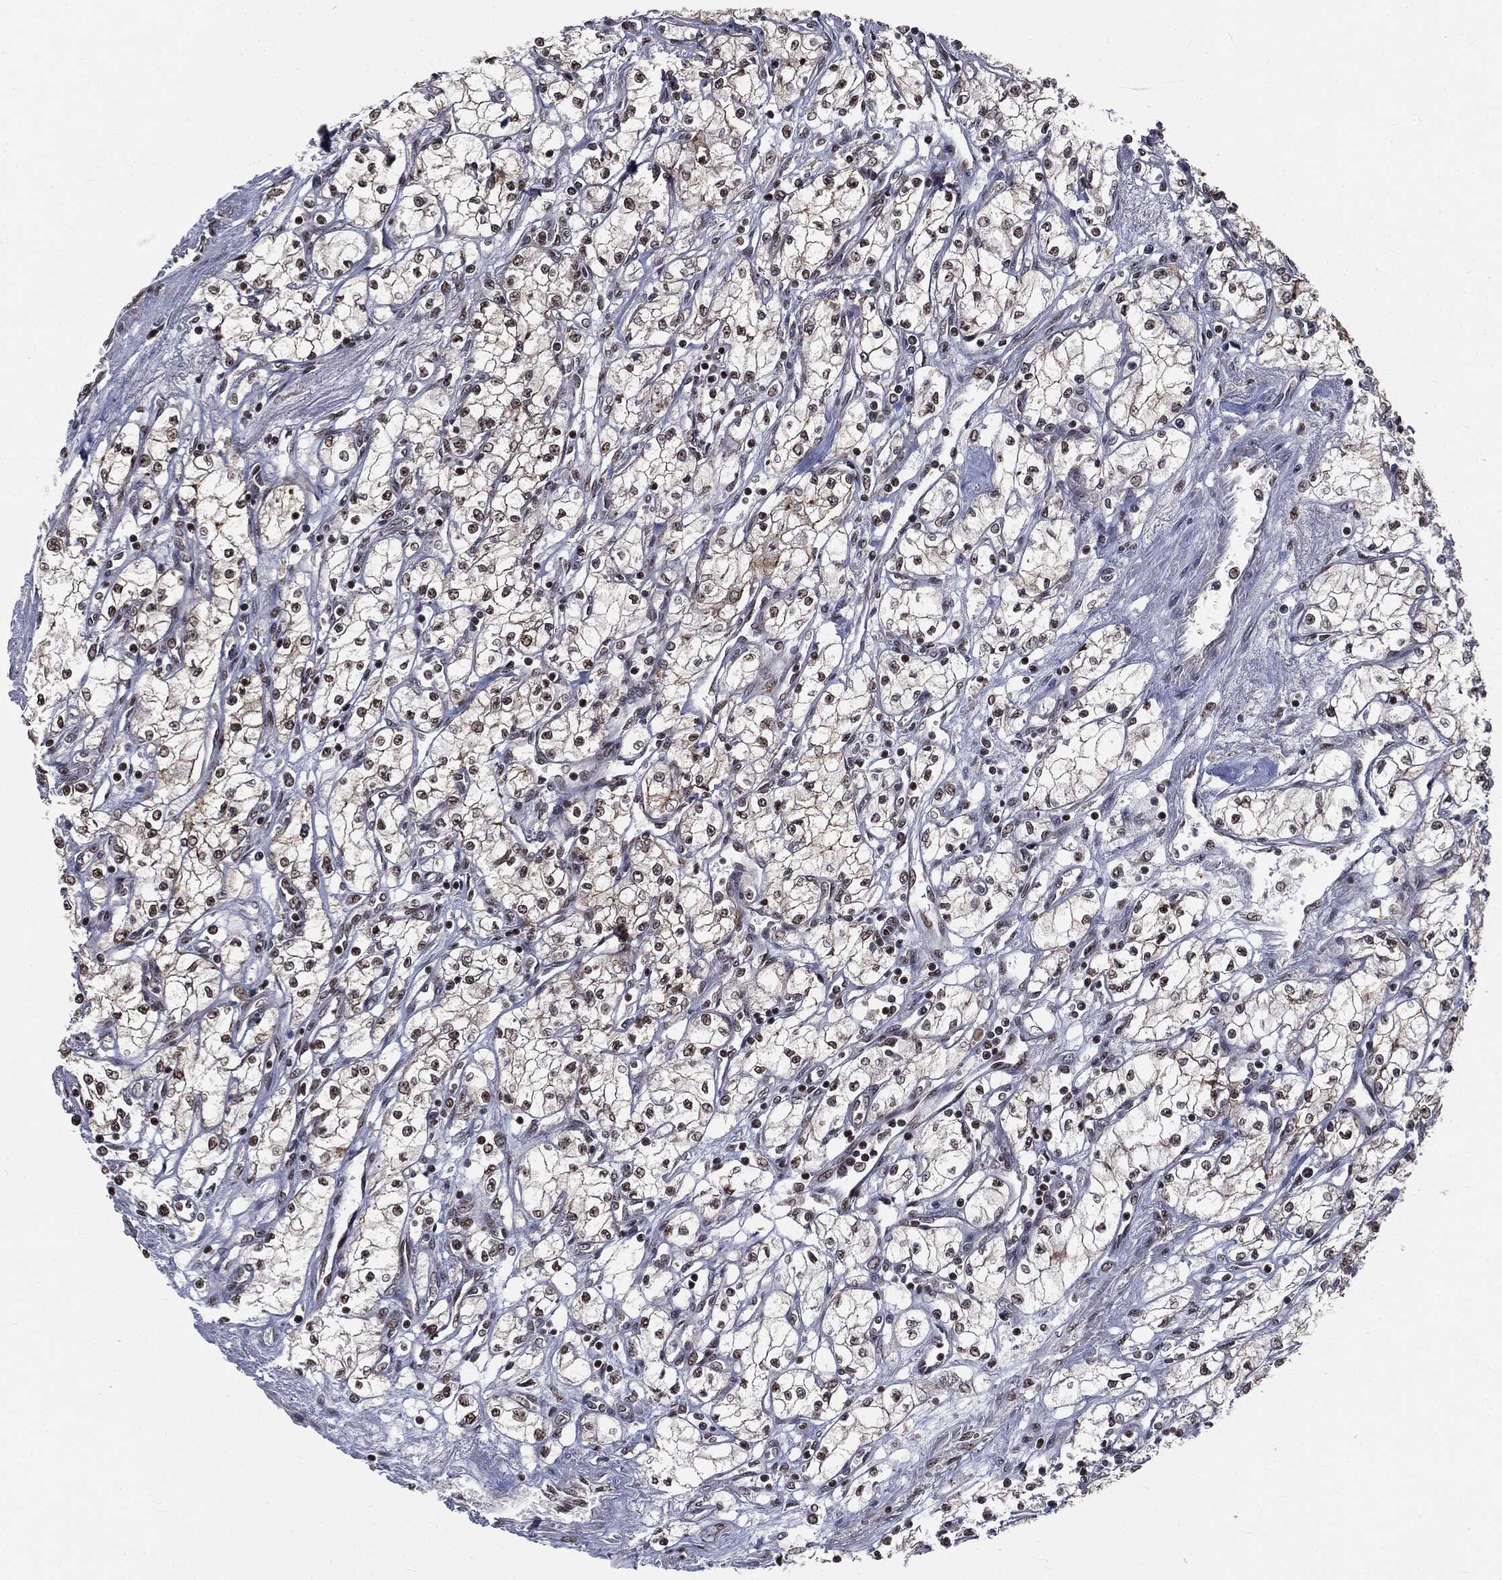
{"staining": {"intensity": "moderate", "quantity": "25%-75%", "location": "nuclear"}, "tissue": "renal cancer", "cell_type": "Tumor cells", "image_type": "cancer", "snomed": [{"axis": "morphology", "description": "Adenocarcinoma, NOS"}, {"axis": "topography", "description": "Kidney"}], "caption": "Adenocarcinoma (renal) tissue exhibits moderate nuclear positivity in approximately 25%-75% of tumor cells", "gene": "DPH2", "patient": {"sex": "male", "age": 59}}